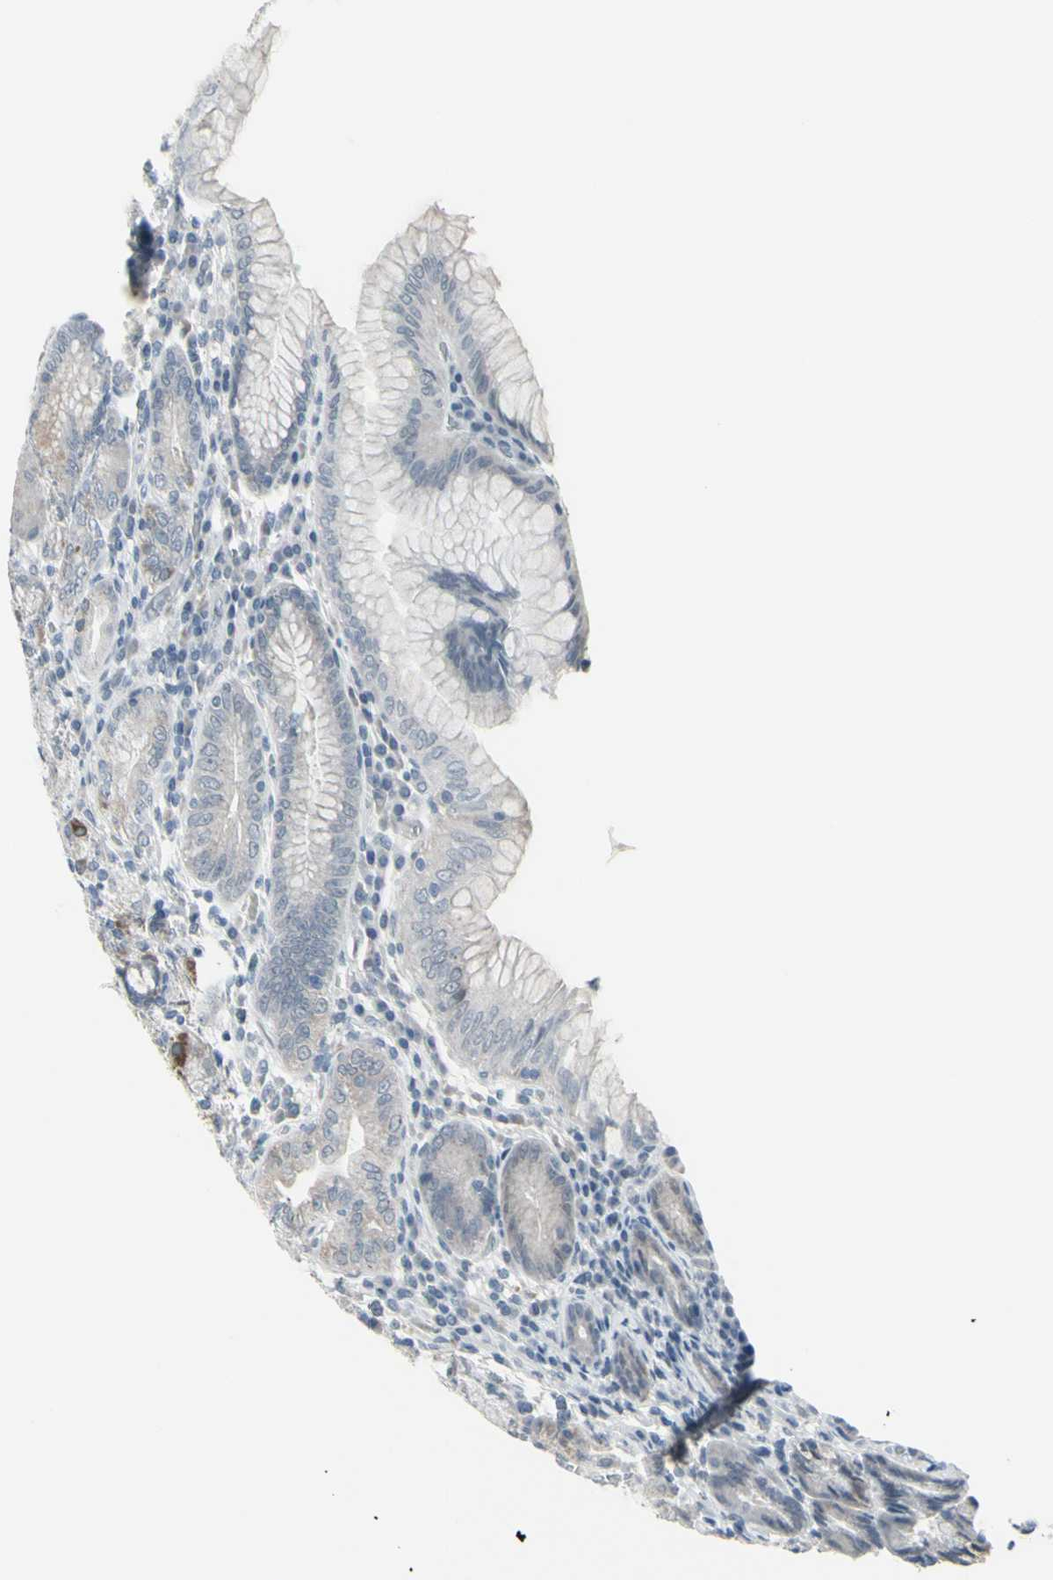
{"staining": {"intensity": "weak", "quantity": ">75%", "location": "cytoplasmic/membranous"}, "tissue": "stomach", "cell_type": "Glandular cells", "image_type": "normal", "snomed": [{"axis": "morphology", "description": "Normal tissue, NOS"}, {"axis": "topography", "description": "Stomach, lower"}], "caption": "Immunohistochemical staining of normal human stomach displays >75% levels of weak cytoplasmic/membranous protein expression in approximately >75% of glandular cells. (Stains: DAB in brown, nuclei in blue, Microscopy: brightfield microscopy at high magnification).", "gene": "RAB3A", "patient": {"sex": "female", "age": 76}}